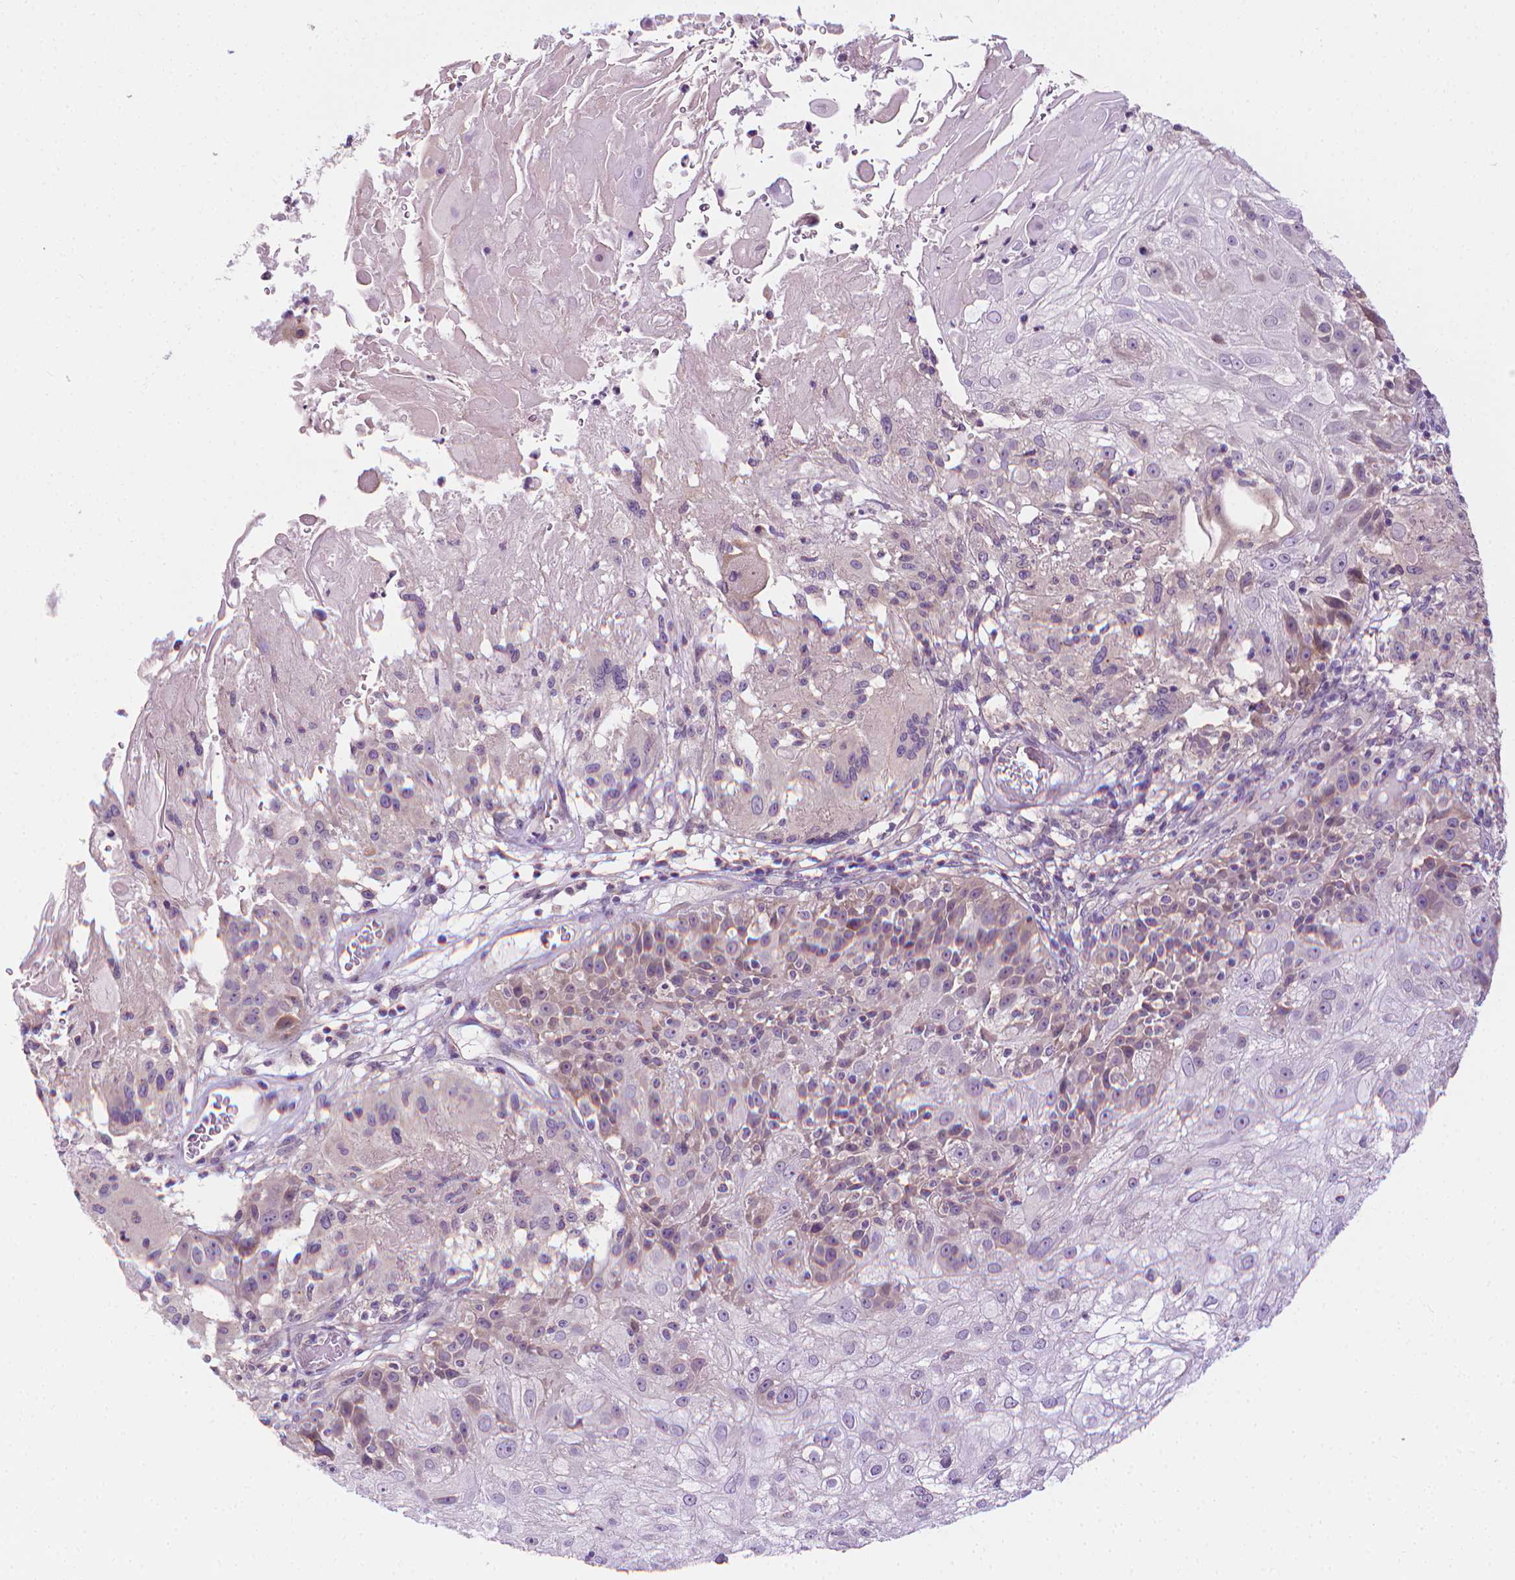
{"staining": {"intensity": "weak", "quantity": "<25%", "location": "cytoplasmic/membranous"}, "tissue": "skin cancer", "cell_type": "Tumor cells", "image_type": "cancer", "snomed": [{"axis": "morphology", "description": "Normal tissue, NOS"}, {"axis": "morphology", "description": "Squamous cell carcinoma, NOS"}, {"axis": "topography", "description": "Skin"}], "caption": "Photomicrograph shows no significant protein positivity in tumor cells of skin cancer (squamous cell carcinoma).", "gene": "MCOLN3", "patient": {"sex": "female", "age": 83}}